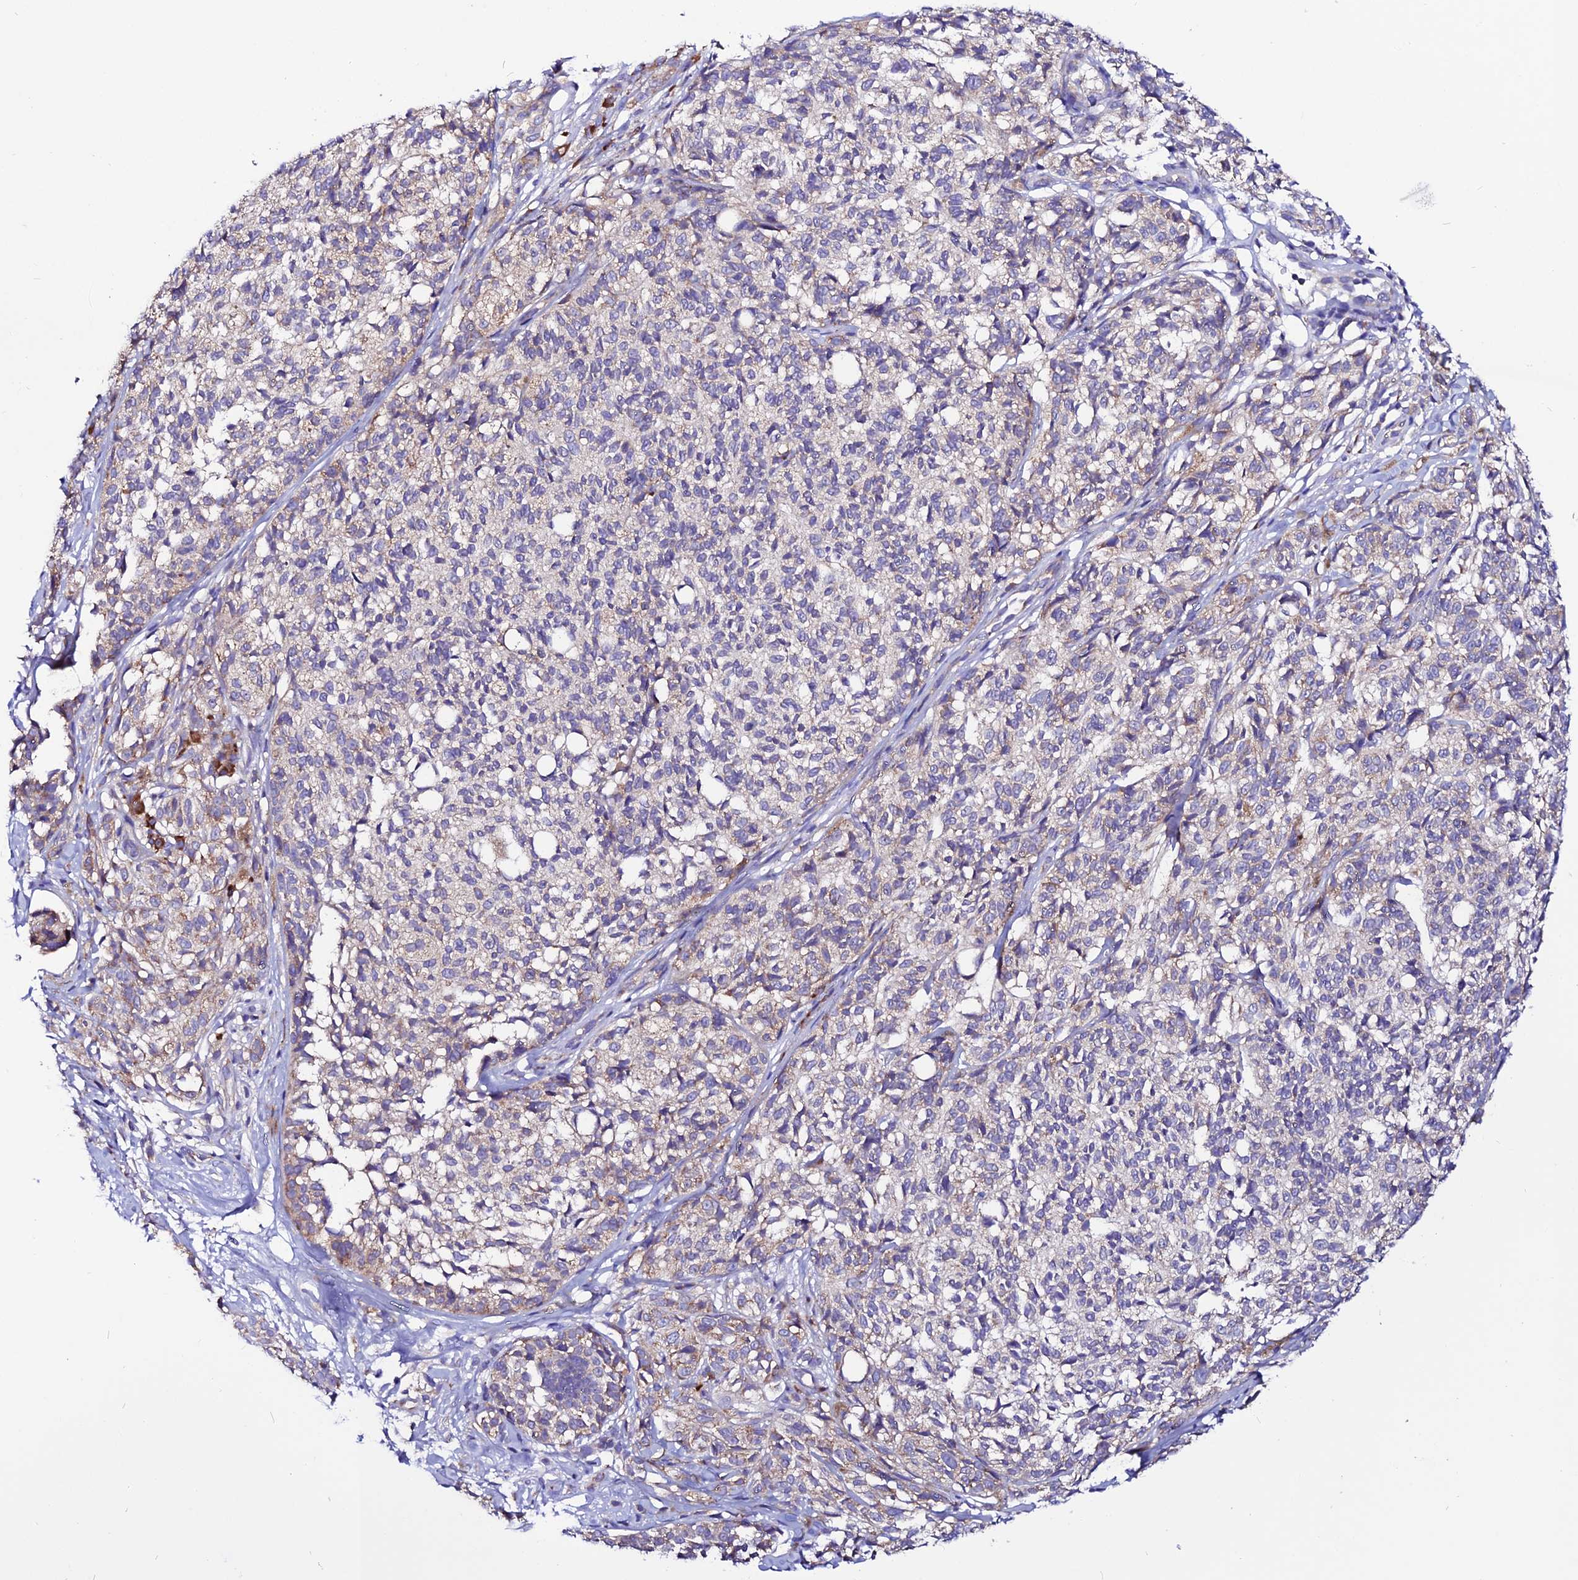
{"staining": {"intensity": "weak", "quantity": "25%-75%", "location": "cytoplasmic/membranous"}, "tissue": "melanoma", "cell_type": "Tumor cells", "image_type": "cancer", "snomed": [{"axis": "morphology", "description": "Malignant melanoma, NOS"}, {"axis": "topography", "description": "Skin of upper extremity"}], "caption": "Protein expression analysis of malignant melanoma shows weak cytoplasmic/membranous positivity in about 25%-75% of tumor cells.", "gene": "EEF1G", "patient": {"sex": "male", "age": 40}}